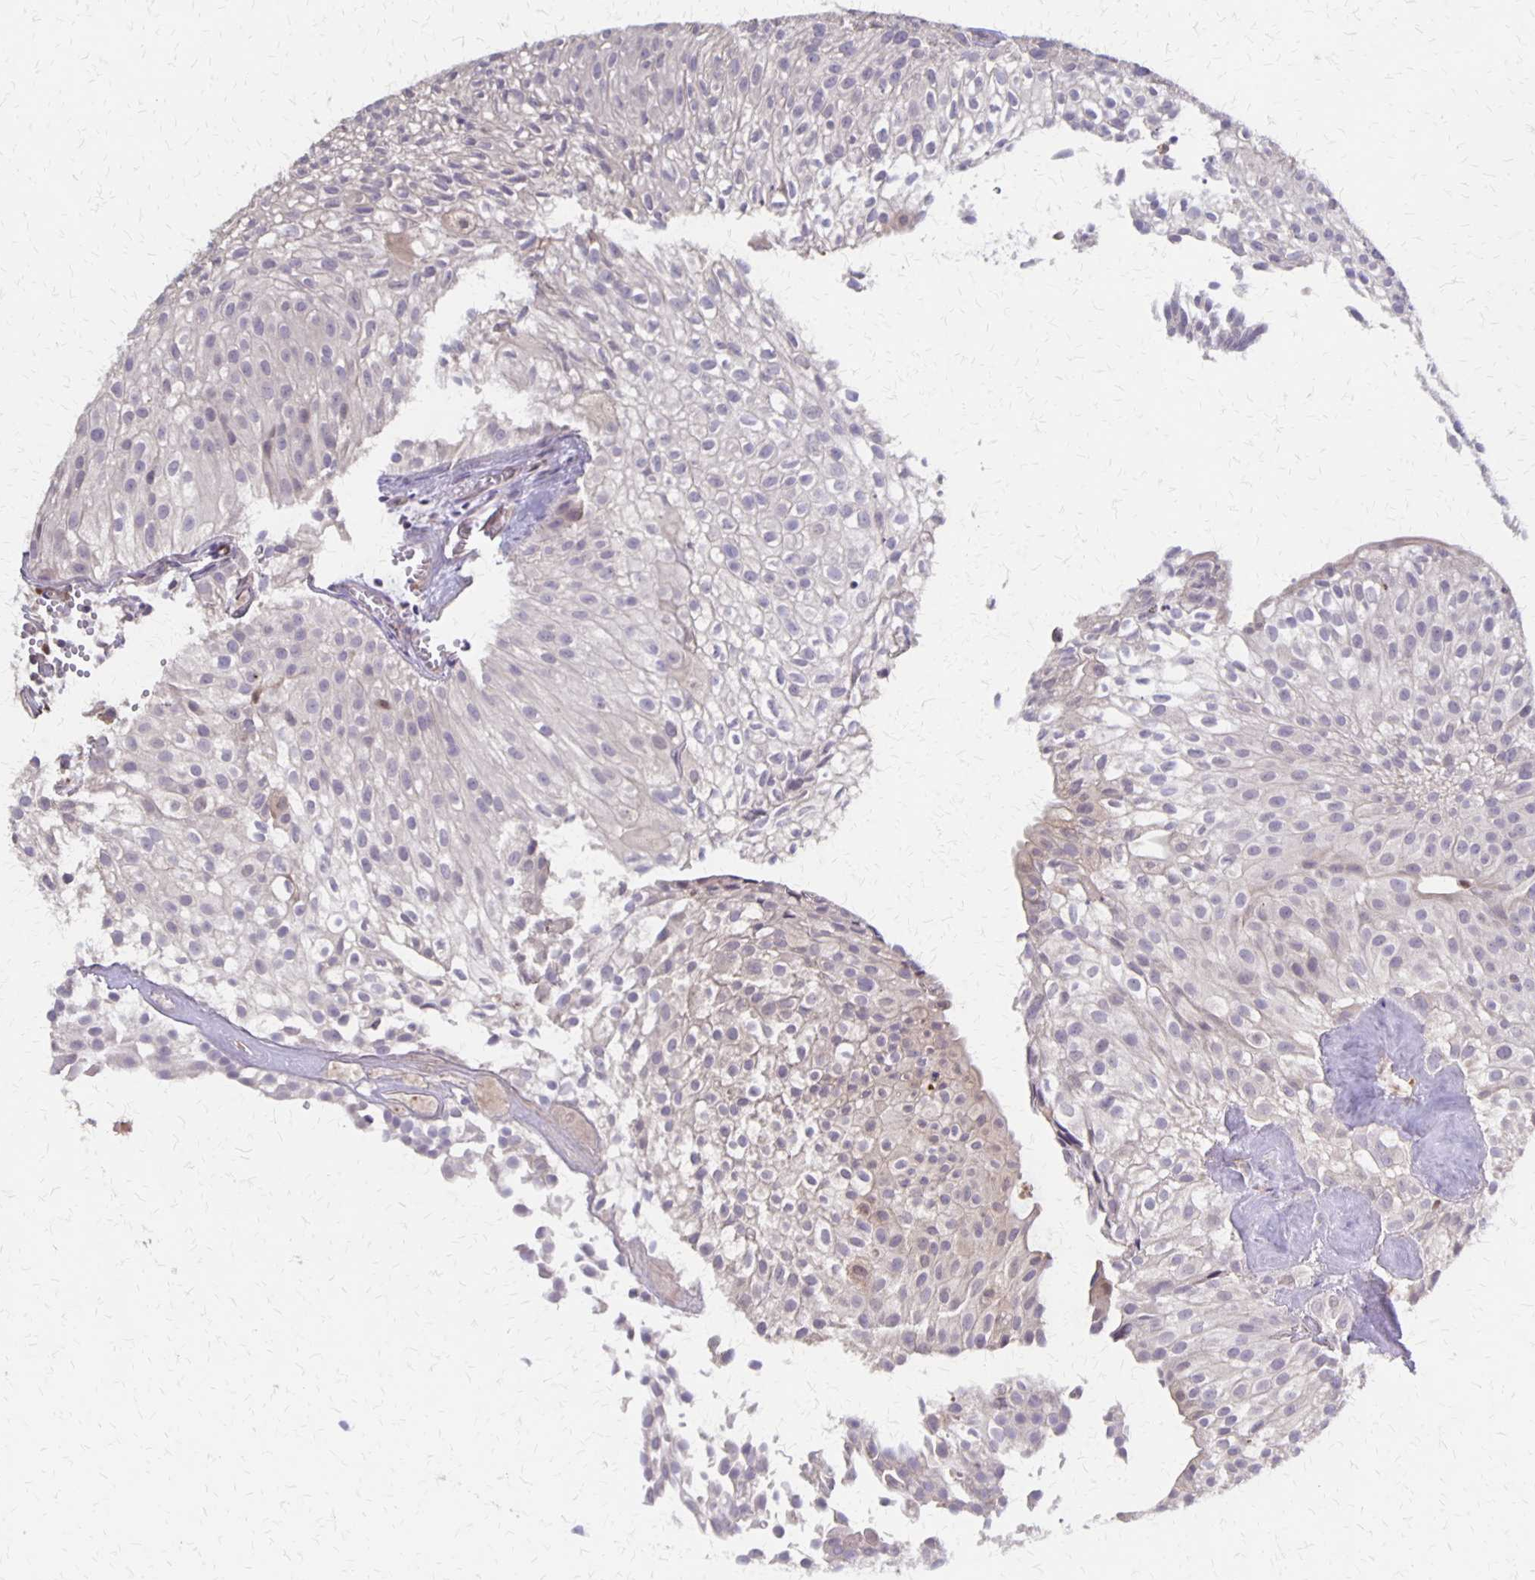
{"staining": {"intensity": "negative", "quantity": "none", "location": "none"}, "tissue": "urothelial cancer", "cell_type": "Tumor cells", "image_type": "cancer", "snomed": [{"axis": "morphology", "description": "Urothelial carcinoma, Low grade"}, {"axis": "topography", "description": "Urinary bladder"}], "caption": "Immunohistochemistry image of low-grade urothelial carcinoma stained for a protein (brown), which displays no expression in tumor cells.", "gene": "NOG", "patient": {"sex": "male", "age": 70}}